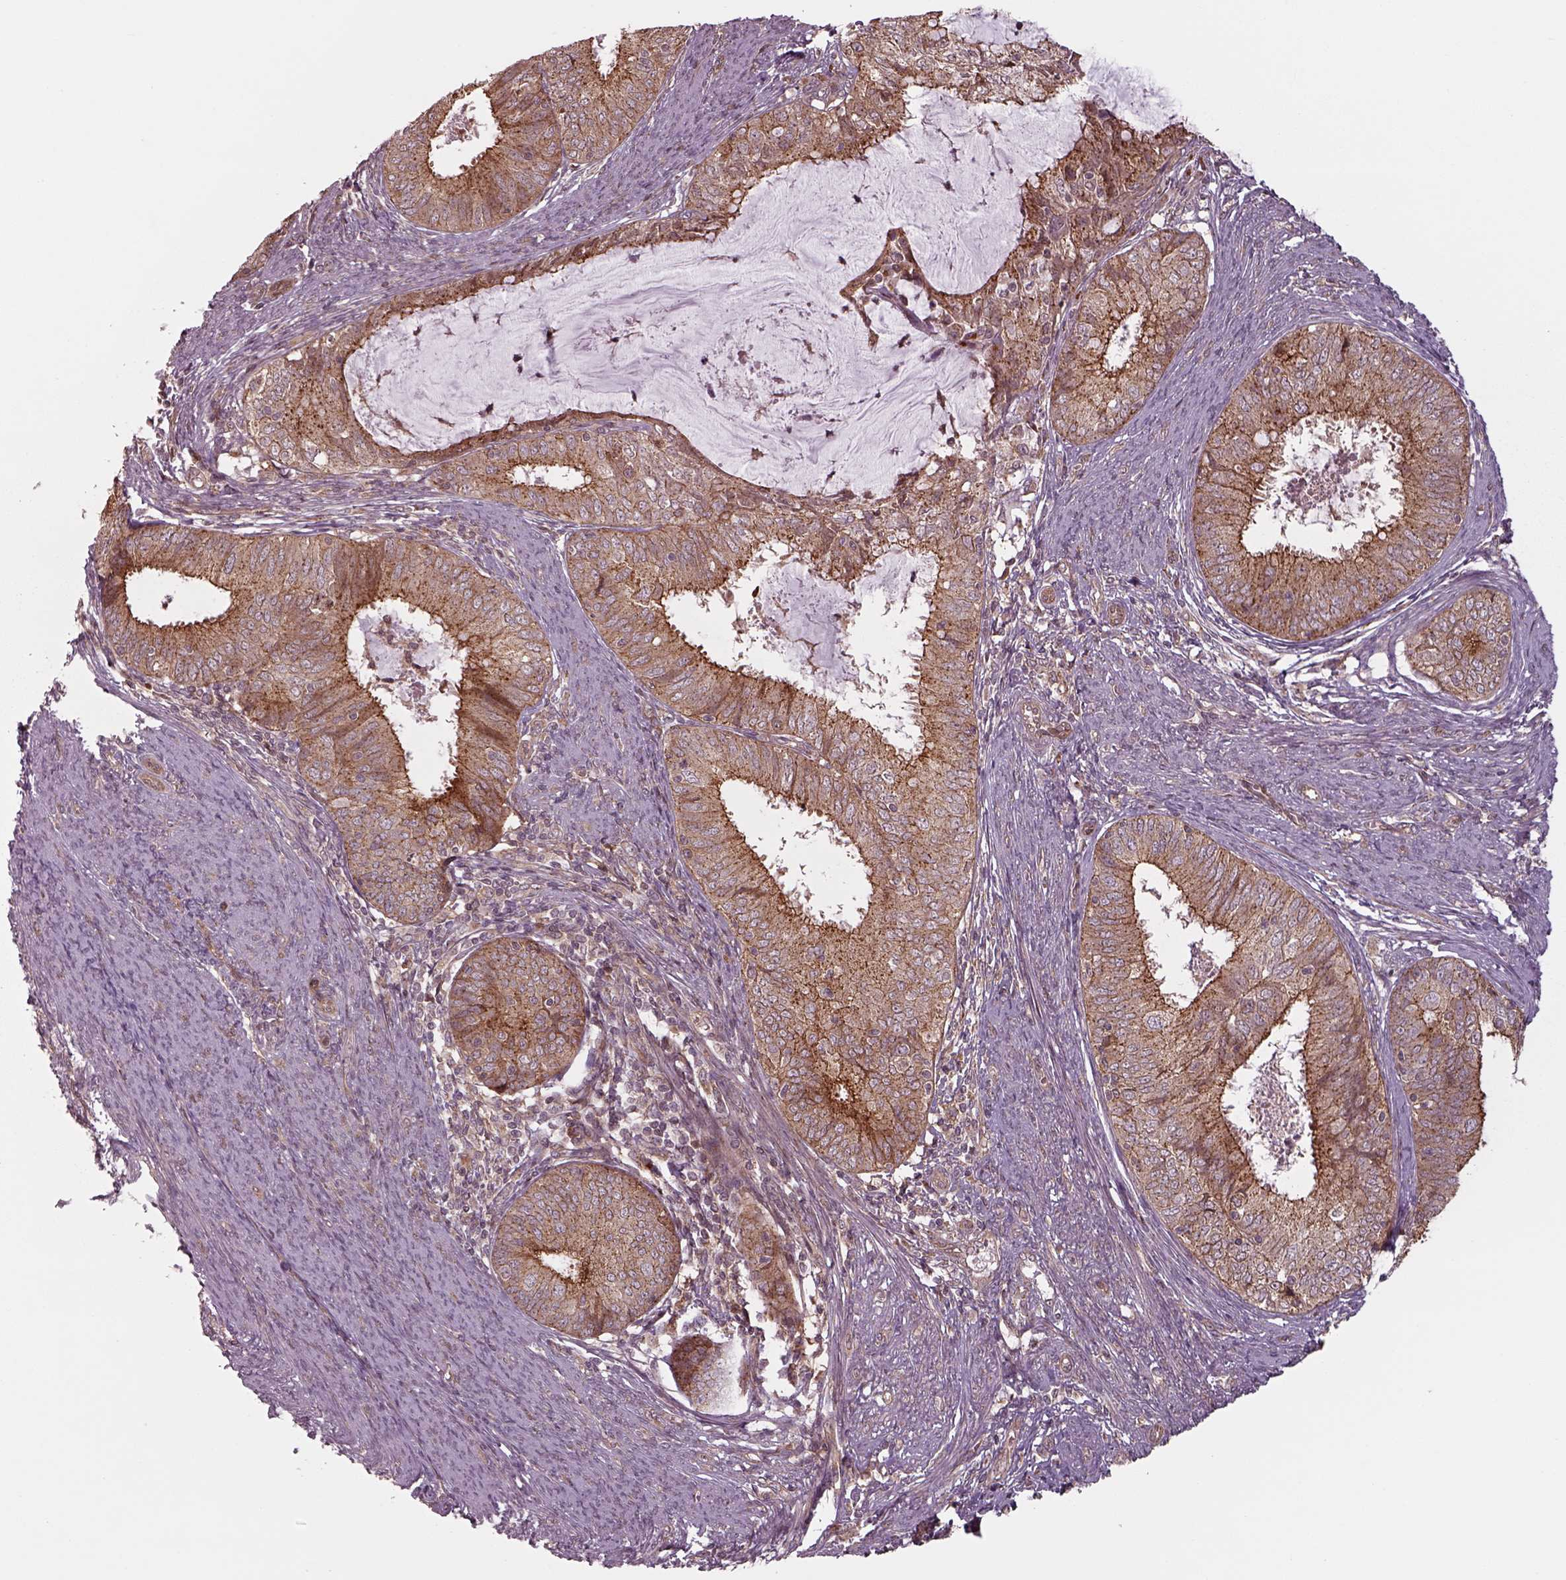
{"staining": {"intensity": "moderate", "quantity": ">75%", "location": "cytoplasmic/membranous"}, "tissue": "endometrial cancer", "cell_type": "Tumor cells", "image_type": "cancer", "snomed": [{"axis": "morphology", "description": "Adenocarcinoma, NOS"}, {"axis": "topography", "description": "Endometrium"}], "caption": "Immunohistochemical staining of adenocarcinoma (endometrial) displays medium levels of moderate cytoplasmic/membranous expression in approximately >75% of tumor cells. The staining was performed using DAB to visualize the protein expression in brown, while the nuclei were stained in blue with hematoxylin (Magnification: 20x).", "gene": "CHMP3", "patient": {"sex": "female", "age": 57}}